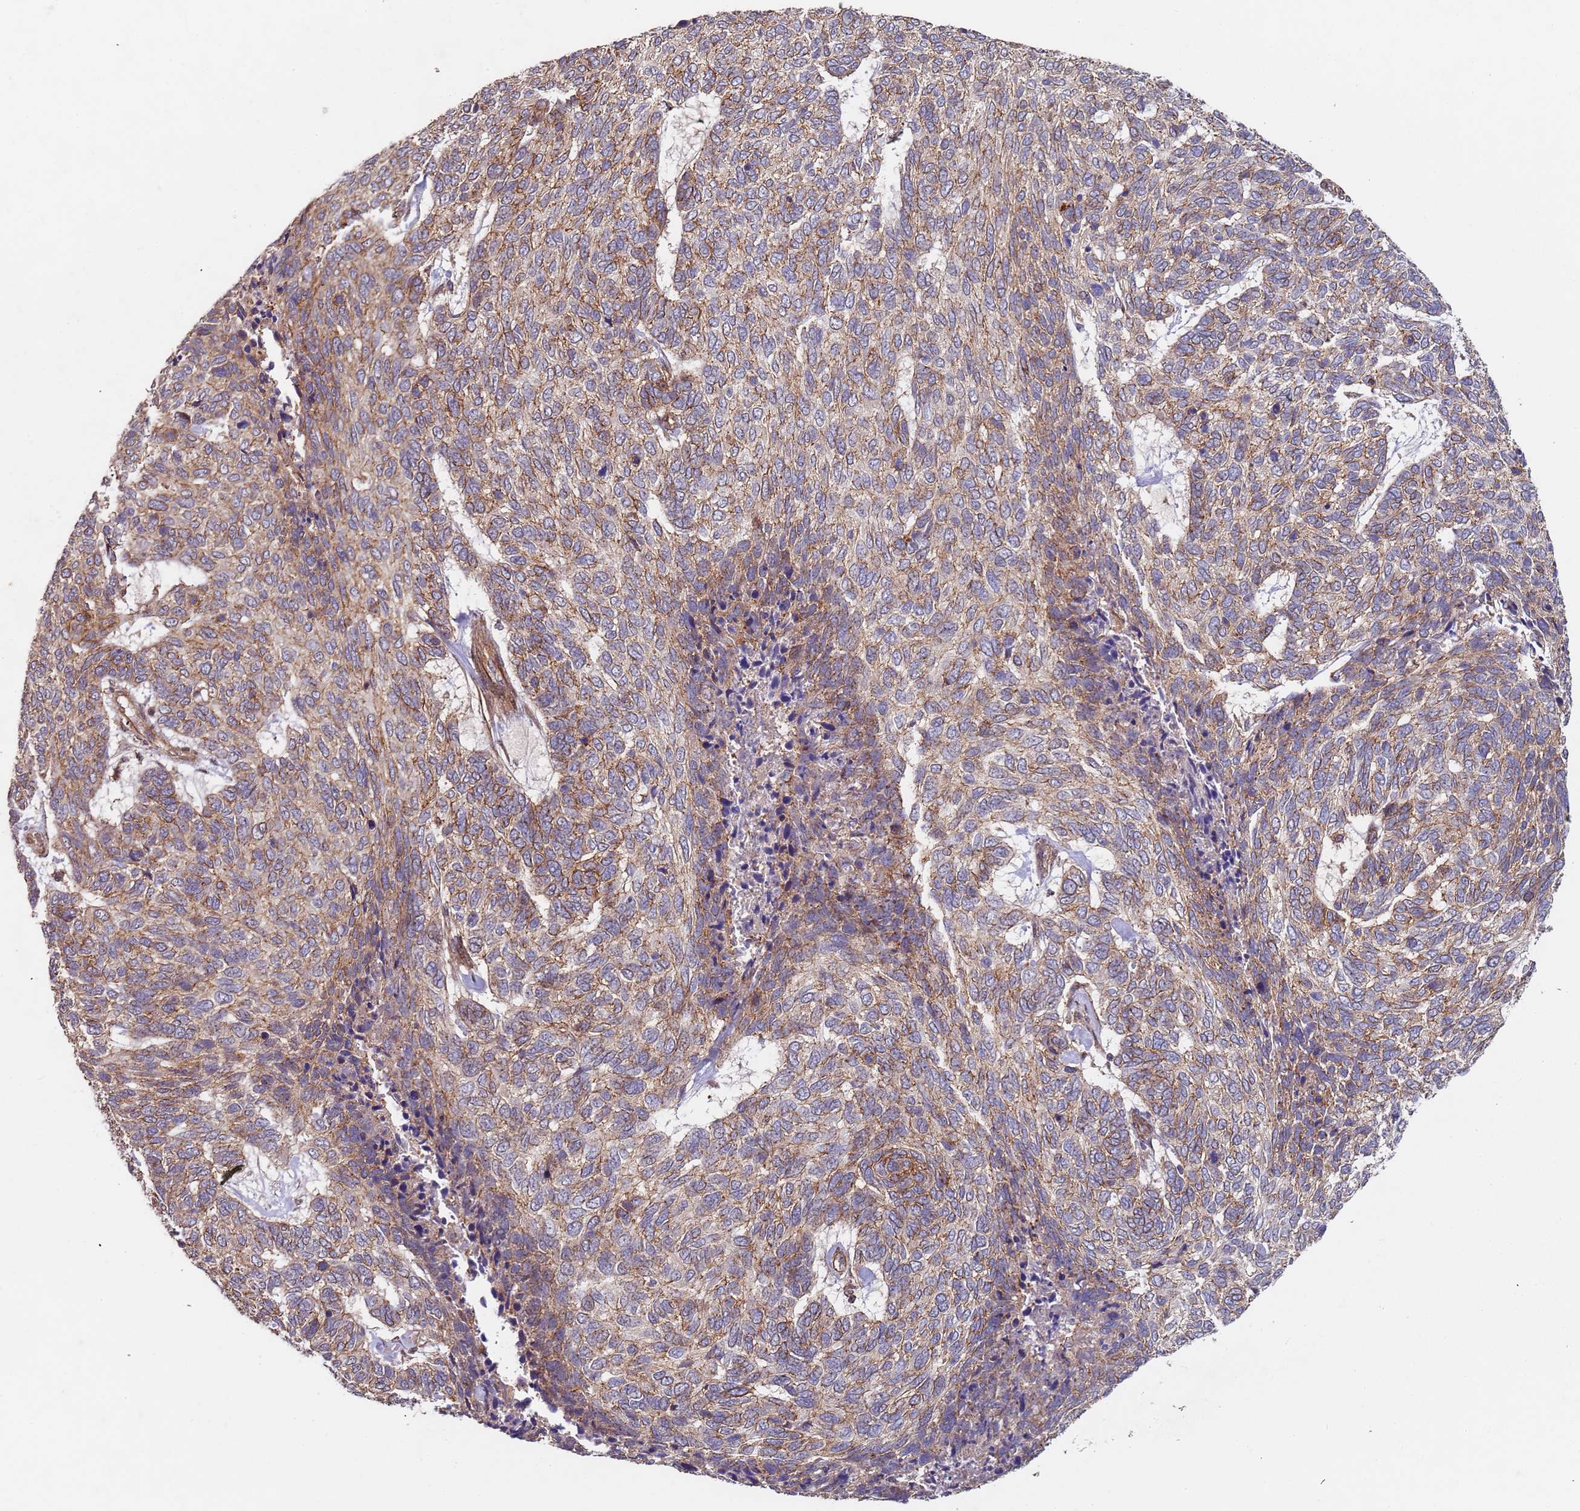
{"staining": {"intensity": "moderate", "quantity": ">75%", "location": "cytoplasmic/membranous"}, "tissue": "skin cancer", "cell_type": "Tumor cells", "image_type": "cancer", "snomed": [{"axis": "morphology", "description": "Basal cell carcinoma"}, {"axis": "topography", "description": "Skin"}], "caption": "Immunohistochemistry (IHC) photomicrograph of human skin basal cell carcinoma stained for a protein (brown), which shows medium levels of moderate cytoplasmic/membranous positivity in about >75% of tumor cells.", "gene": "KANSL1L", "patient": {"sex": "female", "age": 65}}